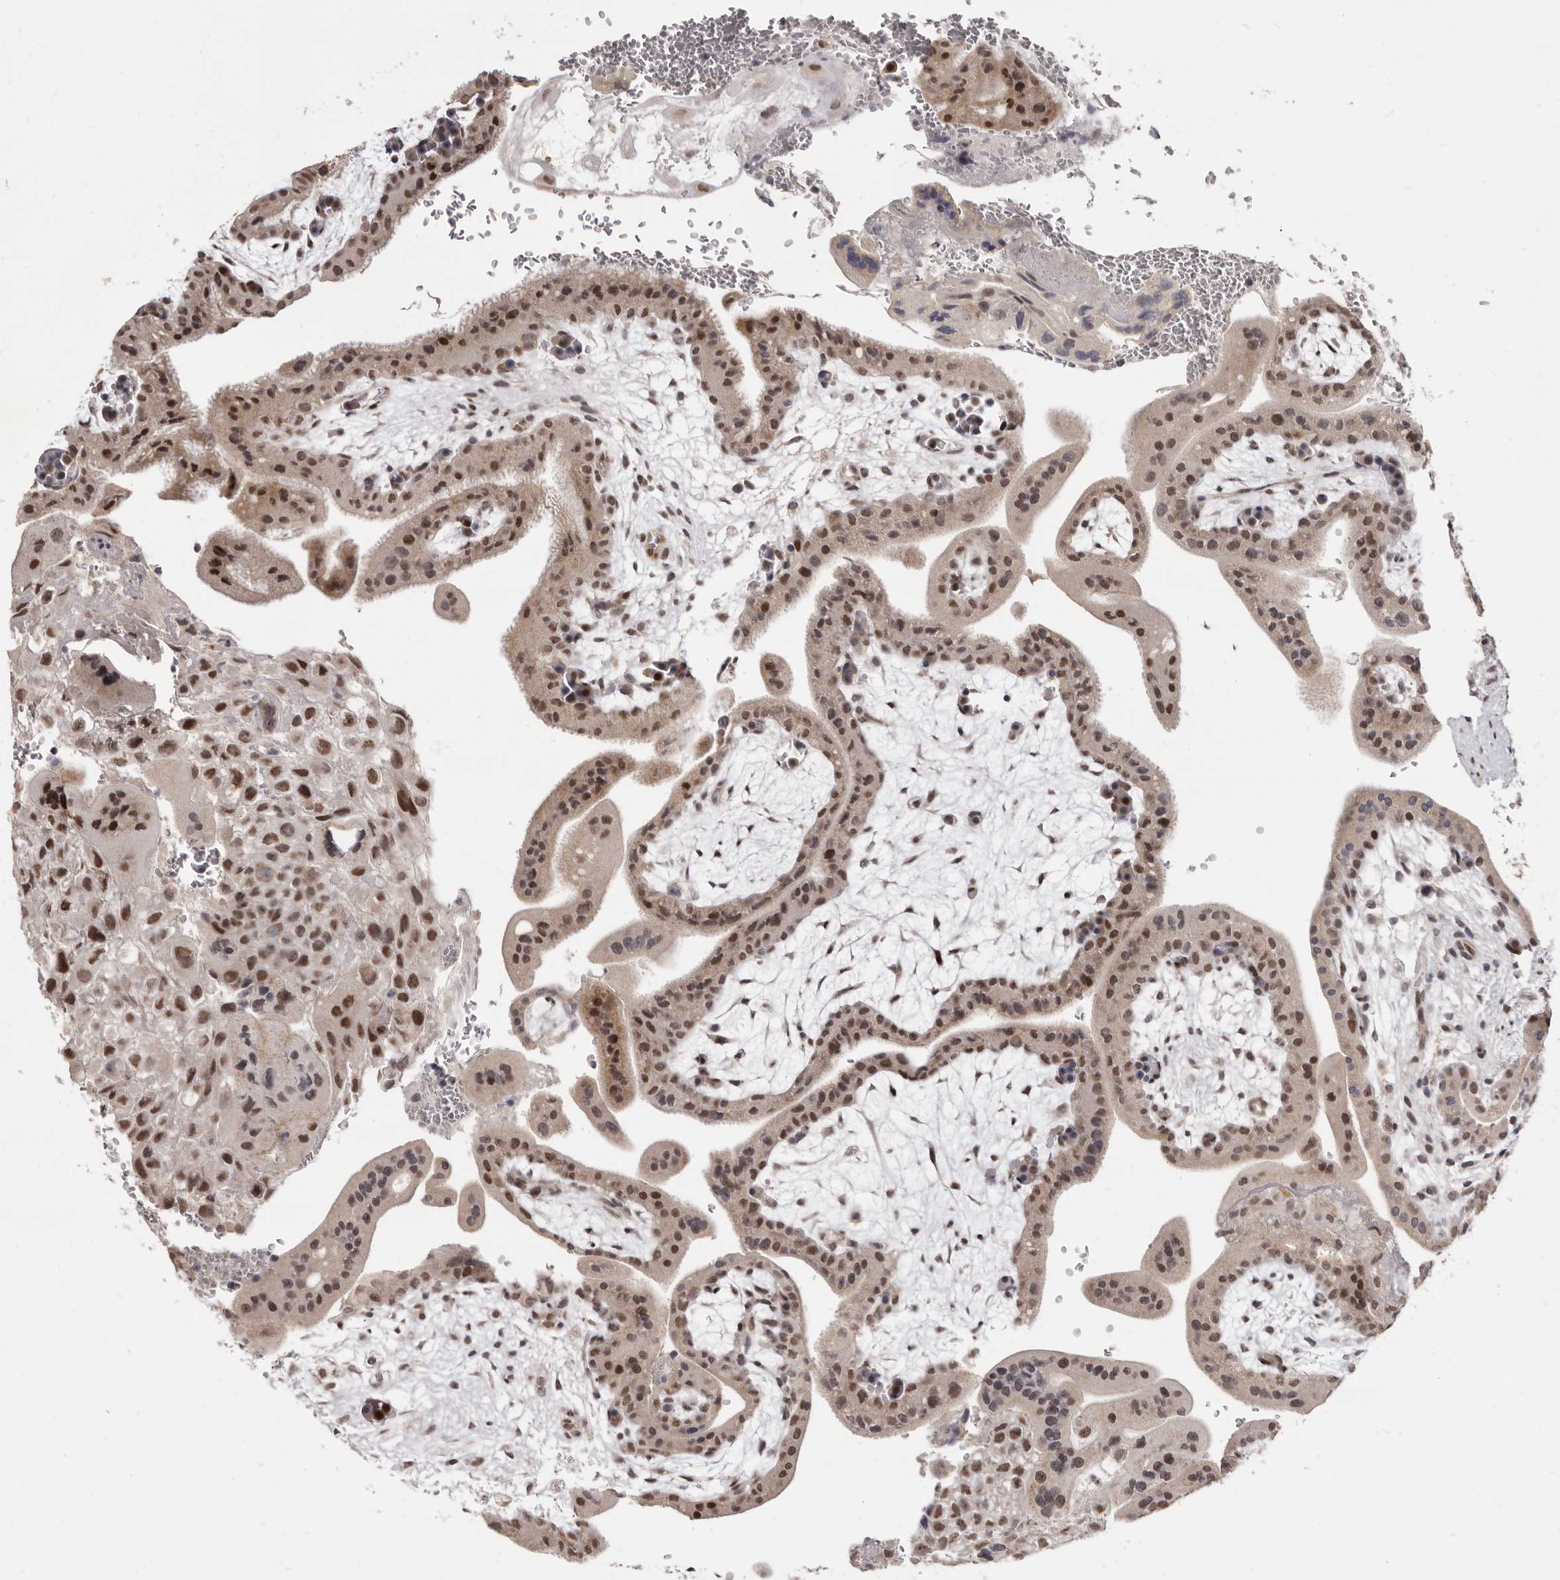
{"staining": {"intensity": "moderate", "quantity": ">75%", "location": "nuclear"}, "tissue": "placenta", "cell_type": "Trophoblastic cells", "image_type": "normal", "snomed": [{"axis": "morphology", "description": "Normal tissue, NOS"}, {"axis": "topography", "description": "Placenta"}], "caption": "High-power microscopy captured an immunohistochemistry micrograph of normal placenta, revealing moderate nuclear positivity in approximately >75% of trophoblastic cells. The staining is performed using DAB brown chromogen to label protein expression. The nuclei are counter-stained blue using hematoxylin.", "gene": "ZNF326", "patient": {"sex": "female", "age": 35}}